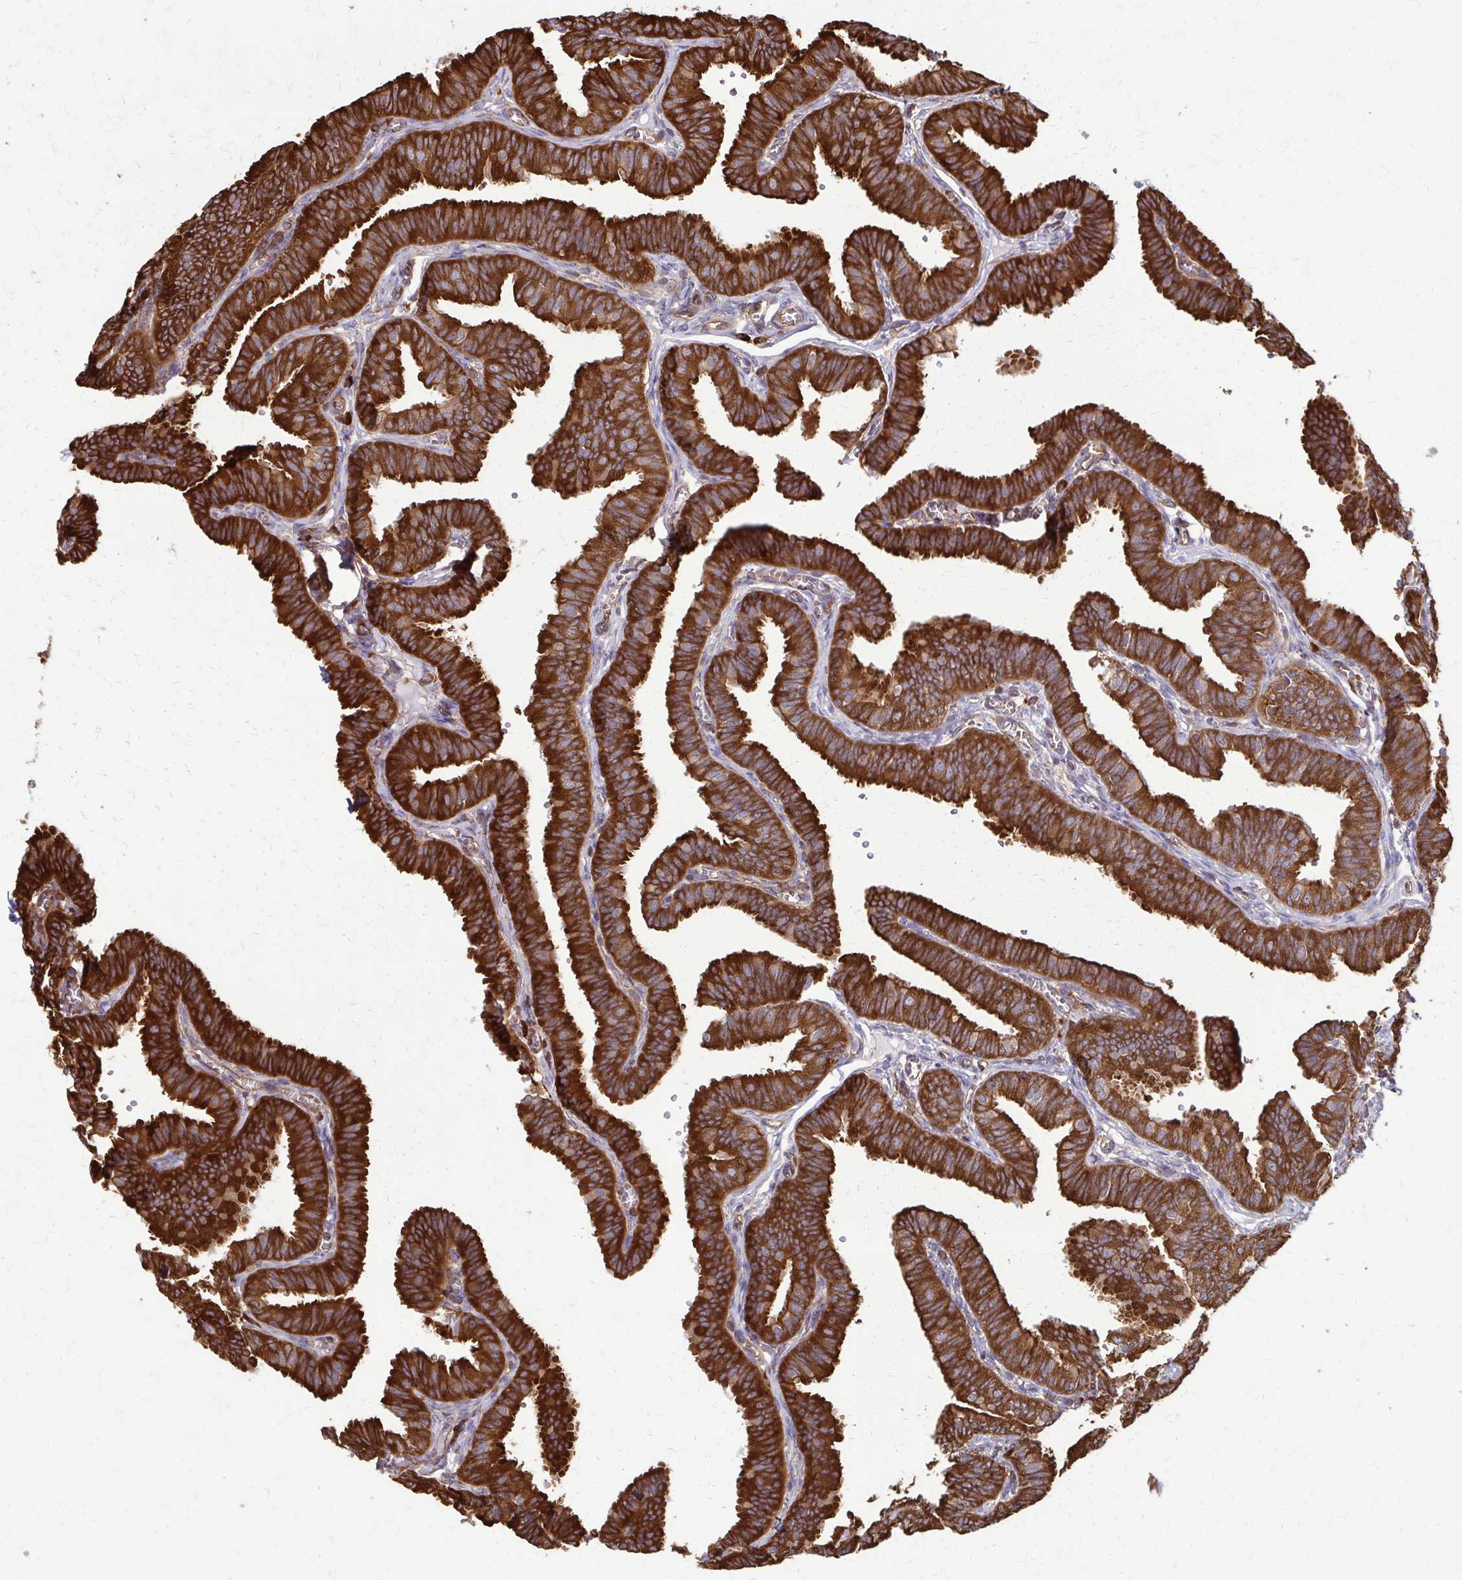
{"staining": {"intensity": "strong", "quantity": ">75%", "location": "cytoplasmic/membranous"}, "tissue": "fallopian tube", "cell_type": "Glandular cells", "image_type": "normal", "snomed": [{"axis": "morphology", "description": "Normal tissue, NOS"}, {"axis": "topography", "description": "Fallopian tube"}], "caption": "Immunohistochemical staining of normal human fallopian tube displays strong cytoplasmic/membranous protein staining in approximately >75% of glandular cells. (Brightfield microscopy of DAB IHC at high magnification).", "gene": "EEF2", "patient": {"sex": "female", "age": 25}}